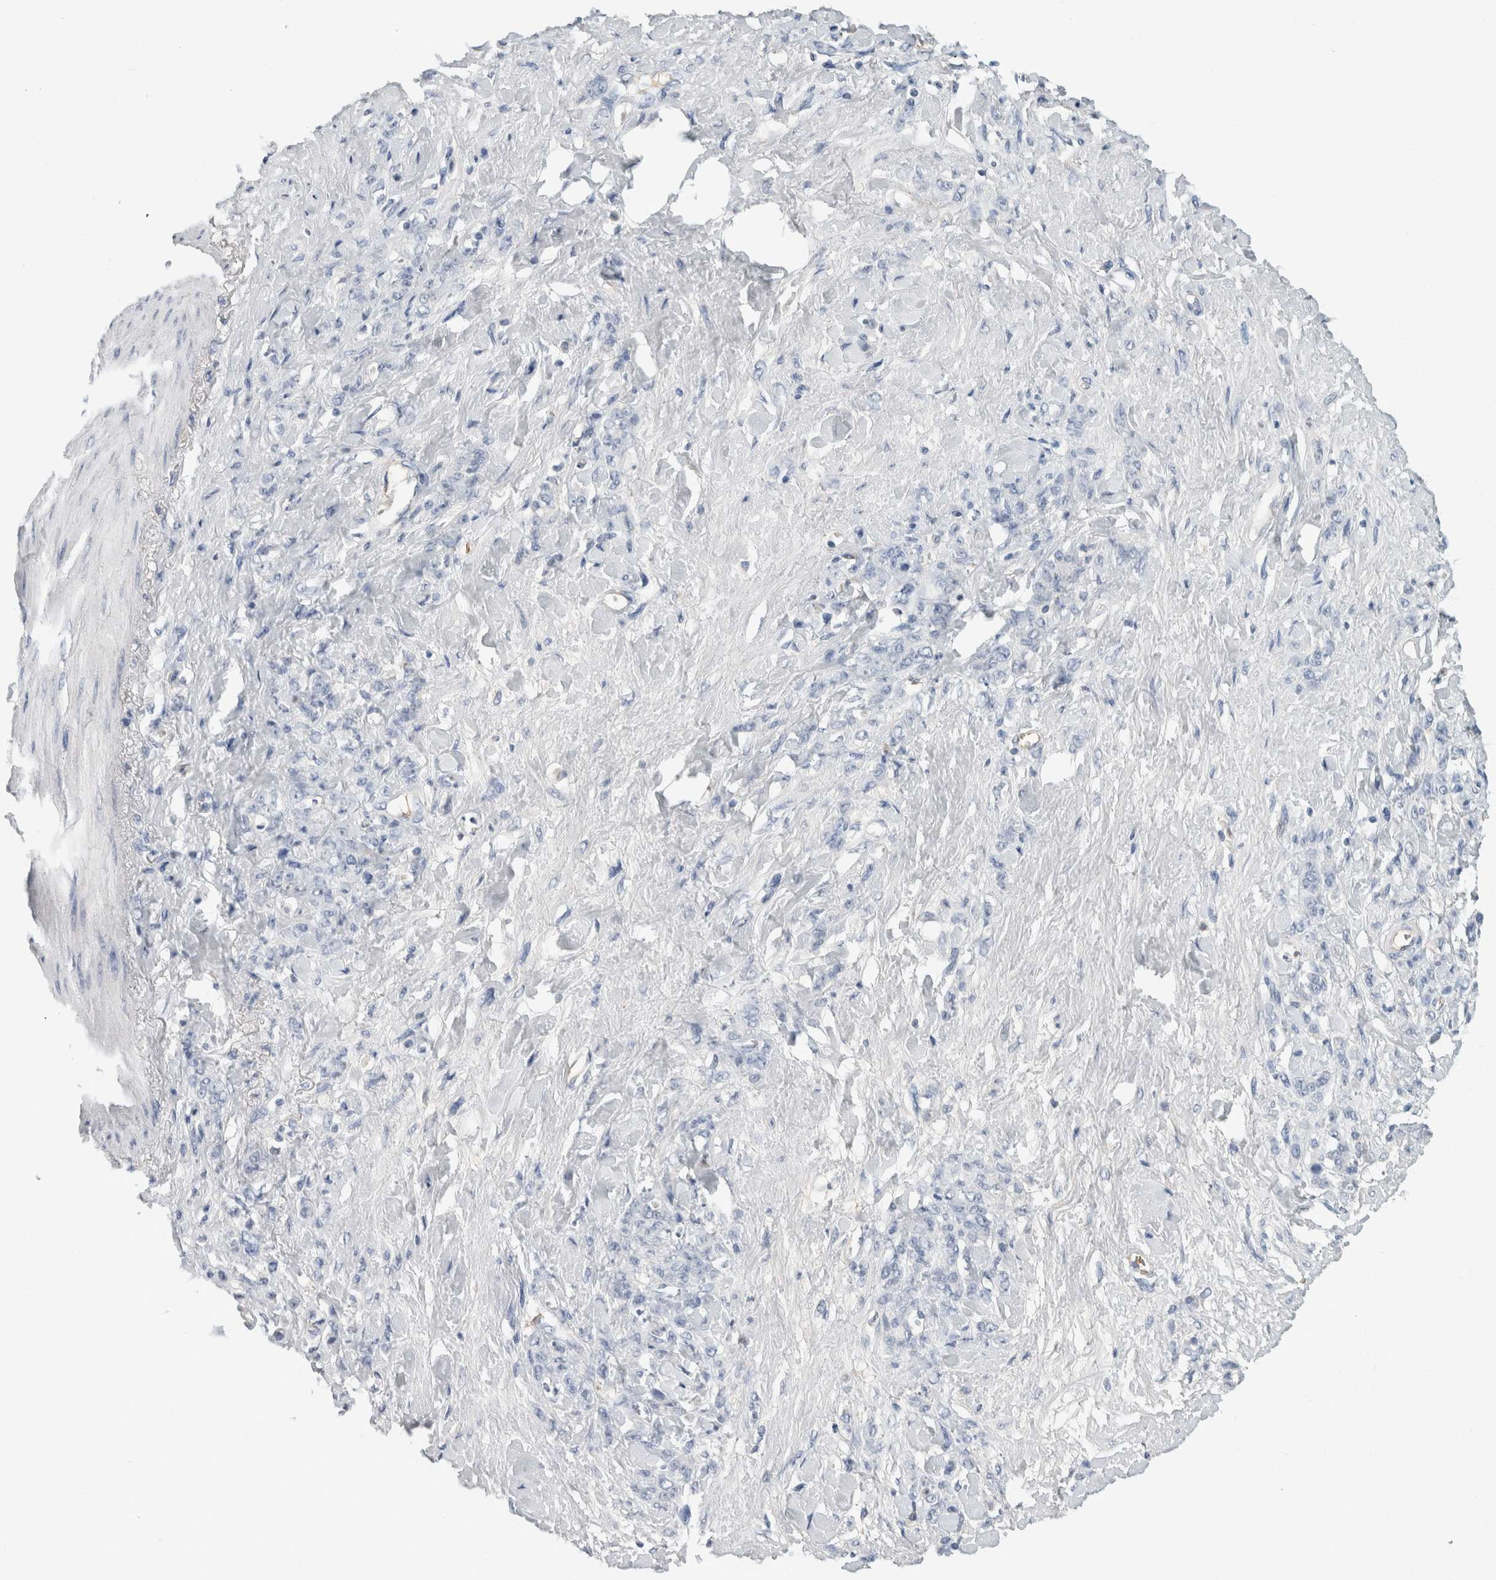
{"staining": {"intensity": "negative", "quantity": "none", "location": "none"}, "tissue": "stomach cancer", "cell_type": "Tumor cells", "image_type": "cancer", "snomed": [{"axis": "morphology", "description": "Adenocarcinoma, NOS"}, {"axis": "topography", "description": "Stomach"}], "caption": "Adenocarcinoma (stomach) stained for a protein using IHC displays no positivity tumor cells.", "gene": "CA1", "patient": {"sex": "male", "age": 82}}